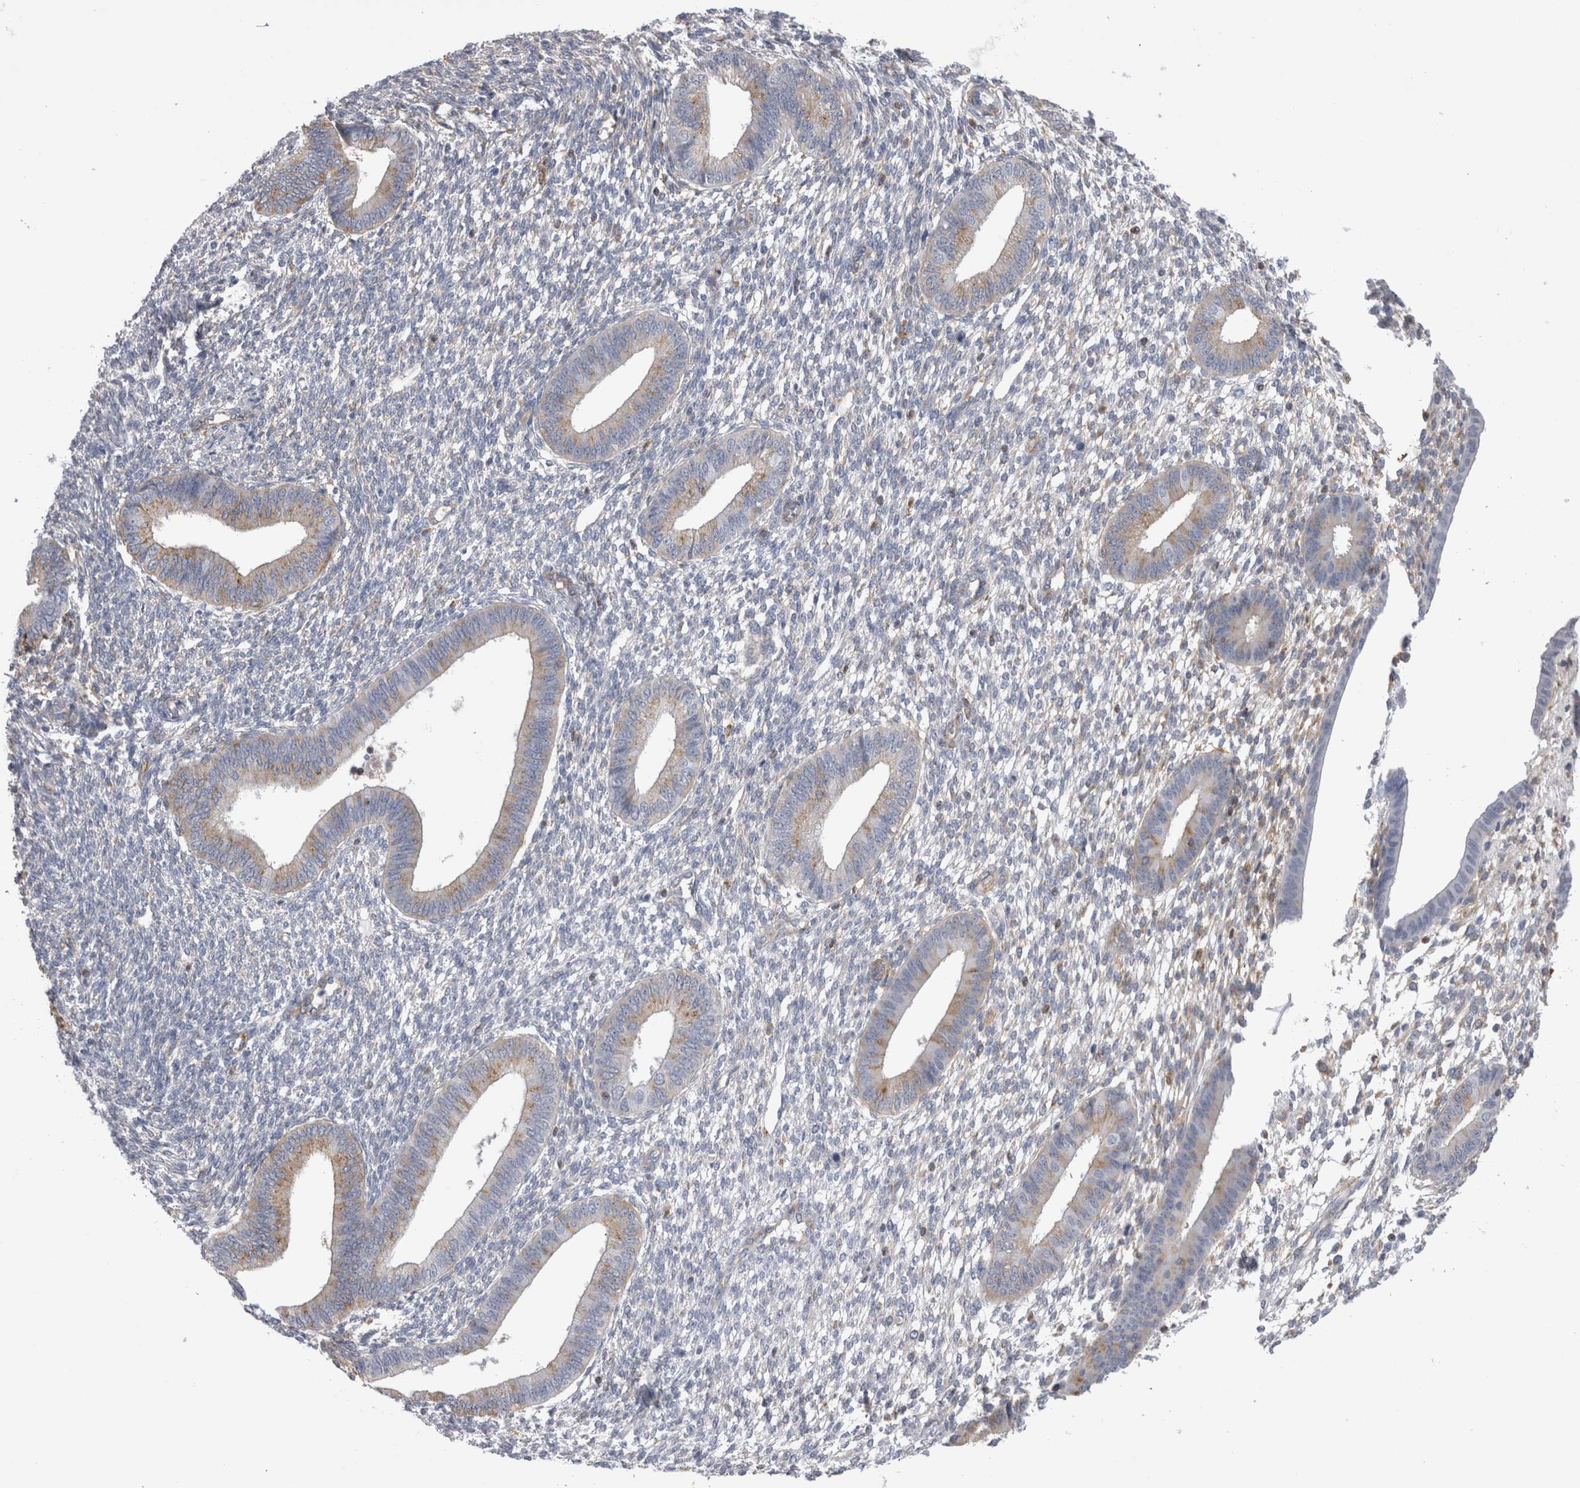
{"staining": {"intensity": "negative", "quantity": "none", "location": "none"}, "tissue": "endometrium", "cell_type": "Cells in endometrial stroma", "image_type": "normal", "snomed": [{"axis": "morphology", "description": "Normal tissue, NOS"}, {"axis": "topography", "description": "Endometrium"}], "caption": "Immunohistochemical staining of unremarkable human endometrium displays no significant expression in cells in endometrial stroma.", "gene": "ATXN3L", "patient": {"sex": "female", "age": 46}}